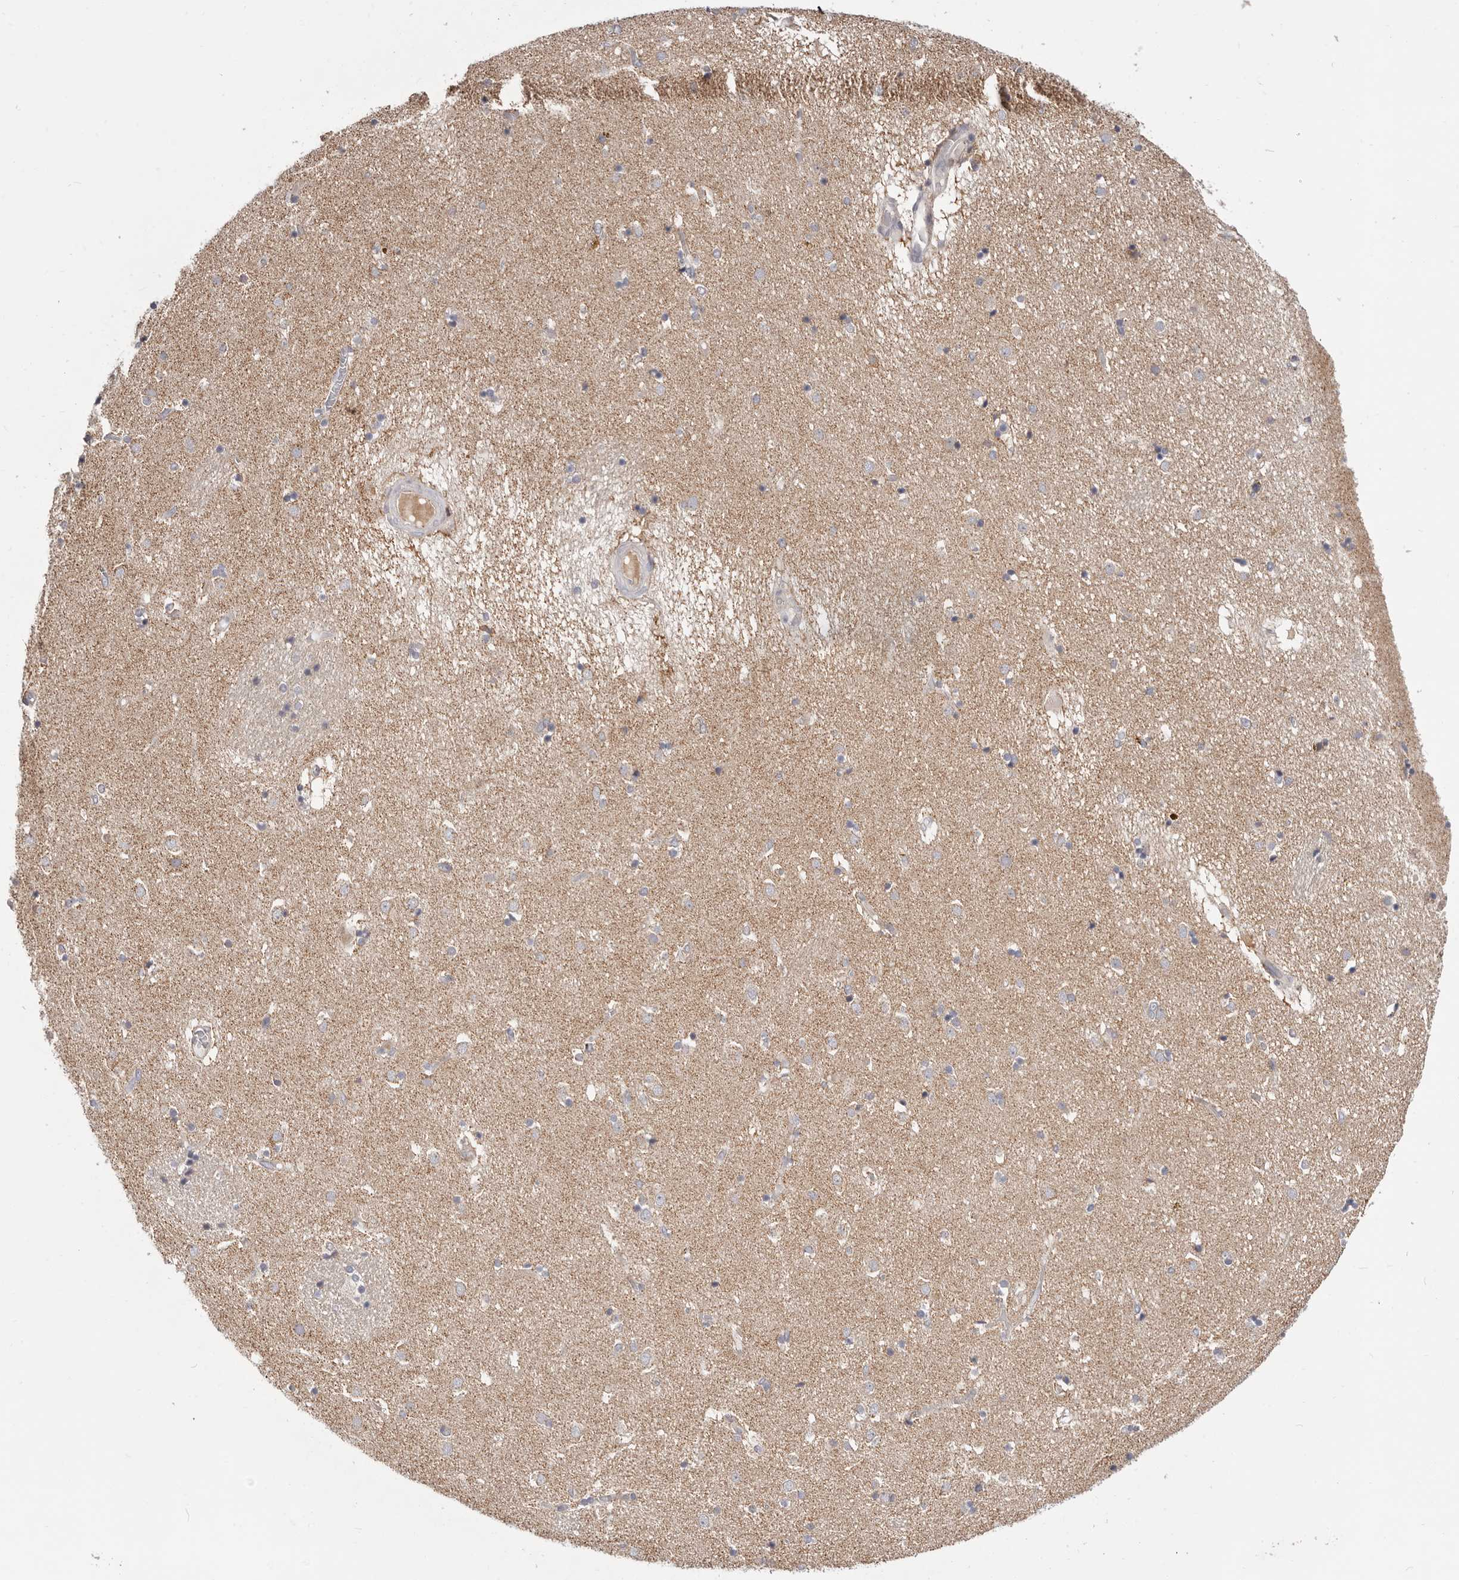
{"staining": {"intensity": "weak", "quantity": "<25%", "location": "cytoplasmic/membranous"}, "tissue": "caudate", "cell_type": "Glial cells", "image_type": "normal", "snomed": [{"axis": "morphology", "description": "Normal tissue, NOS"}, {"axis": "topography", "description": "Lateral ventricle wall"}], "caption": "Glial cells show no significant protein expression in unremarkable caudate. (DAB (3,3'-diaminobenzidine) IHC, high magnification).", "gene": "TOR3A", "patient": {"sex": "male", "age": 70}}